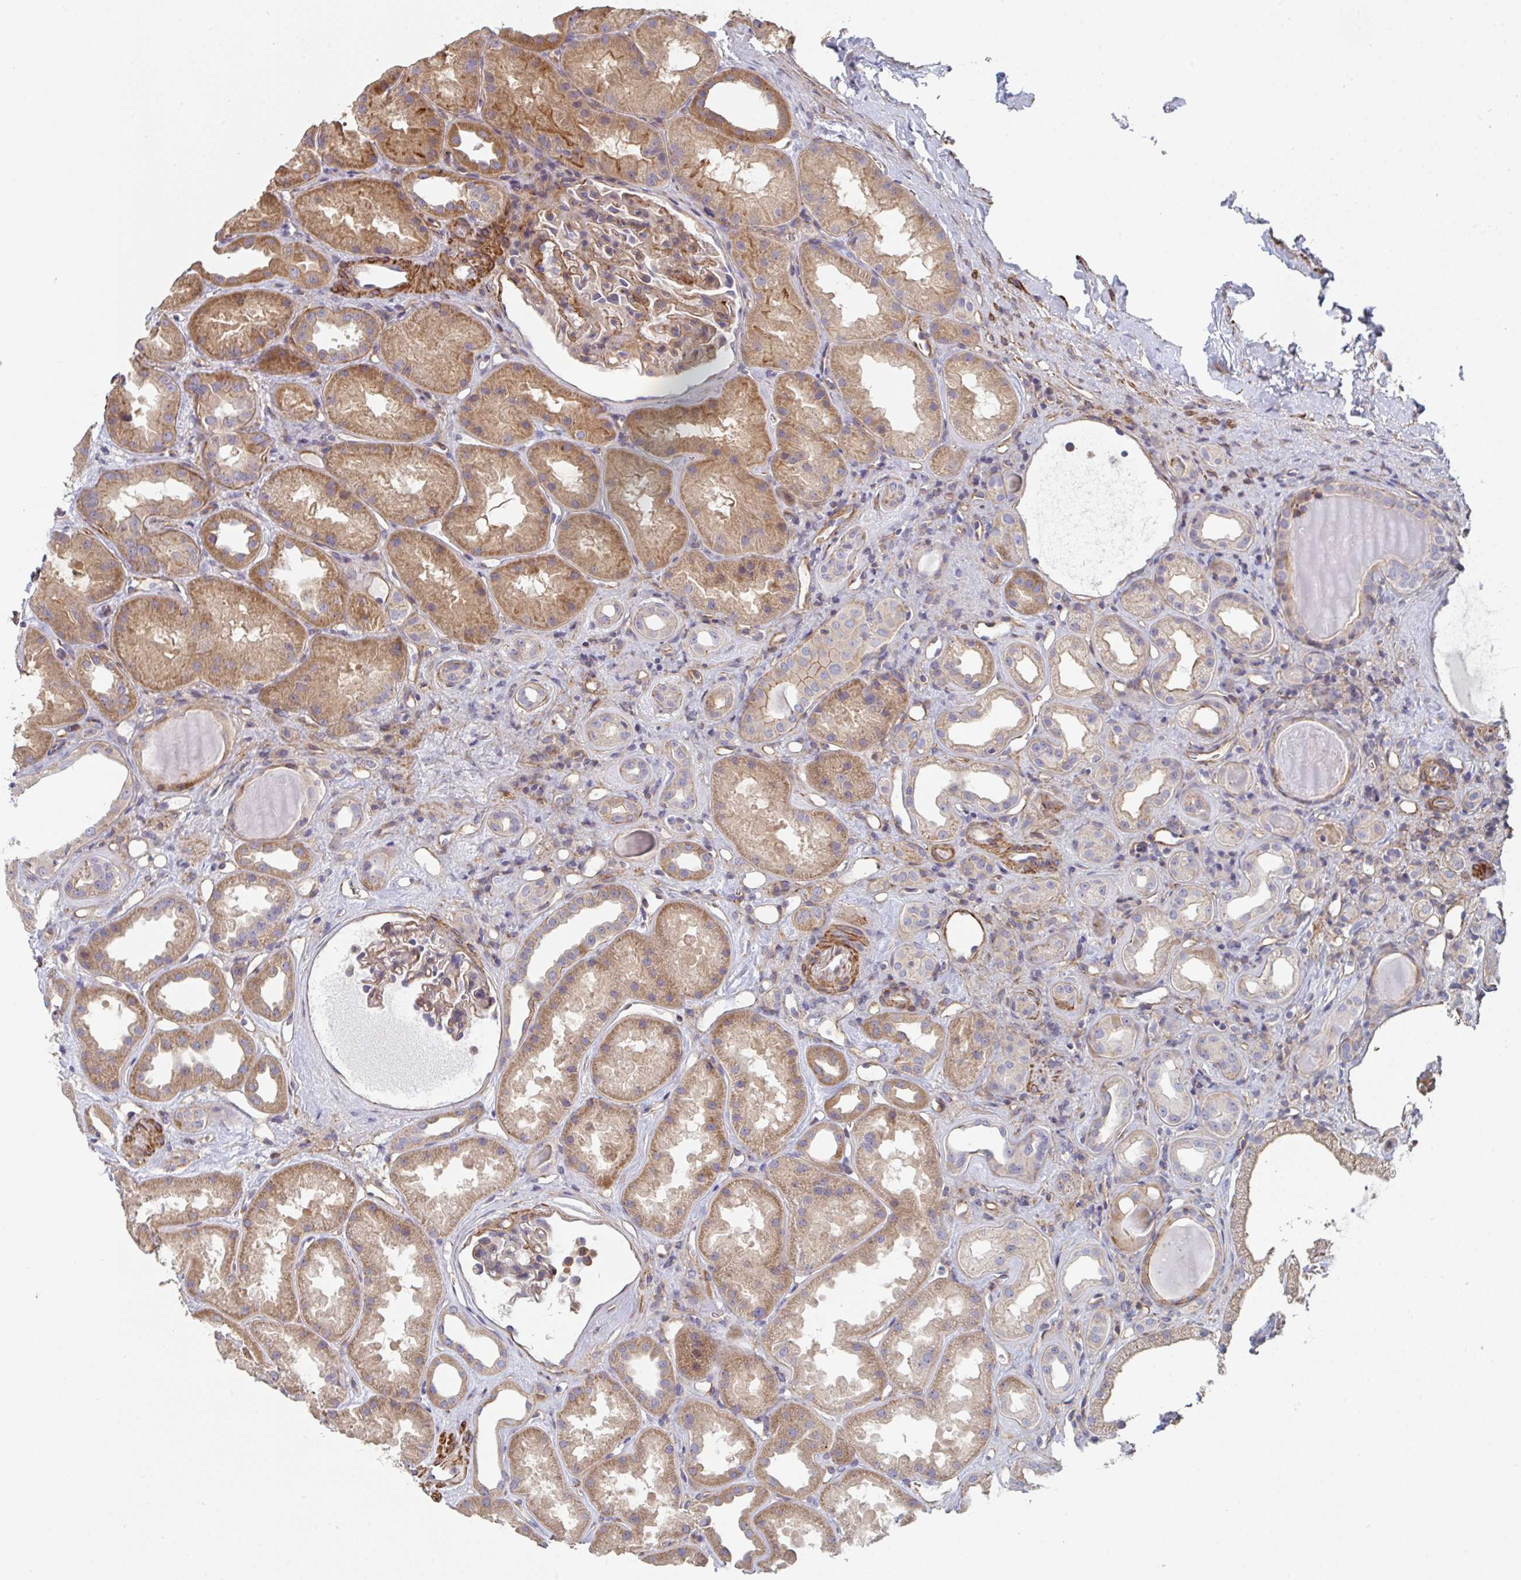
{"staining": {"intensity": "weak", "quantity": "25%-75%", "location": "cytoplasmic/membranous"}, "tissue": "kidney", "cell_type": "Cells in glomeruli", "image_type": "normal", "snomed": [{"axis": "morphology", "description": "Normal tissue, NOS"}, {"axis": "topography", "description": "Kidney"}], "caption": "Kidney stained with DAB immunohistochemistry (IHC) reveals low levels of weak cytoplasmic/membranous positivity in approximately 25%-75% of cells in glomeruli.", "gene": "FZD2", "patient": {"sex": "male", "age": 61}}